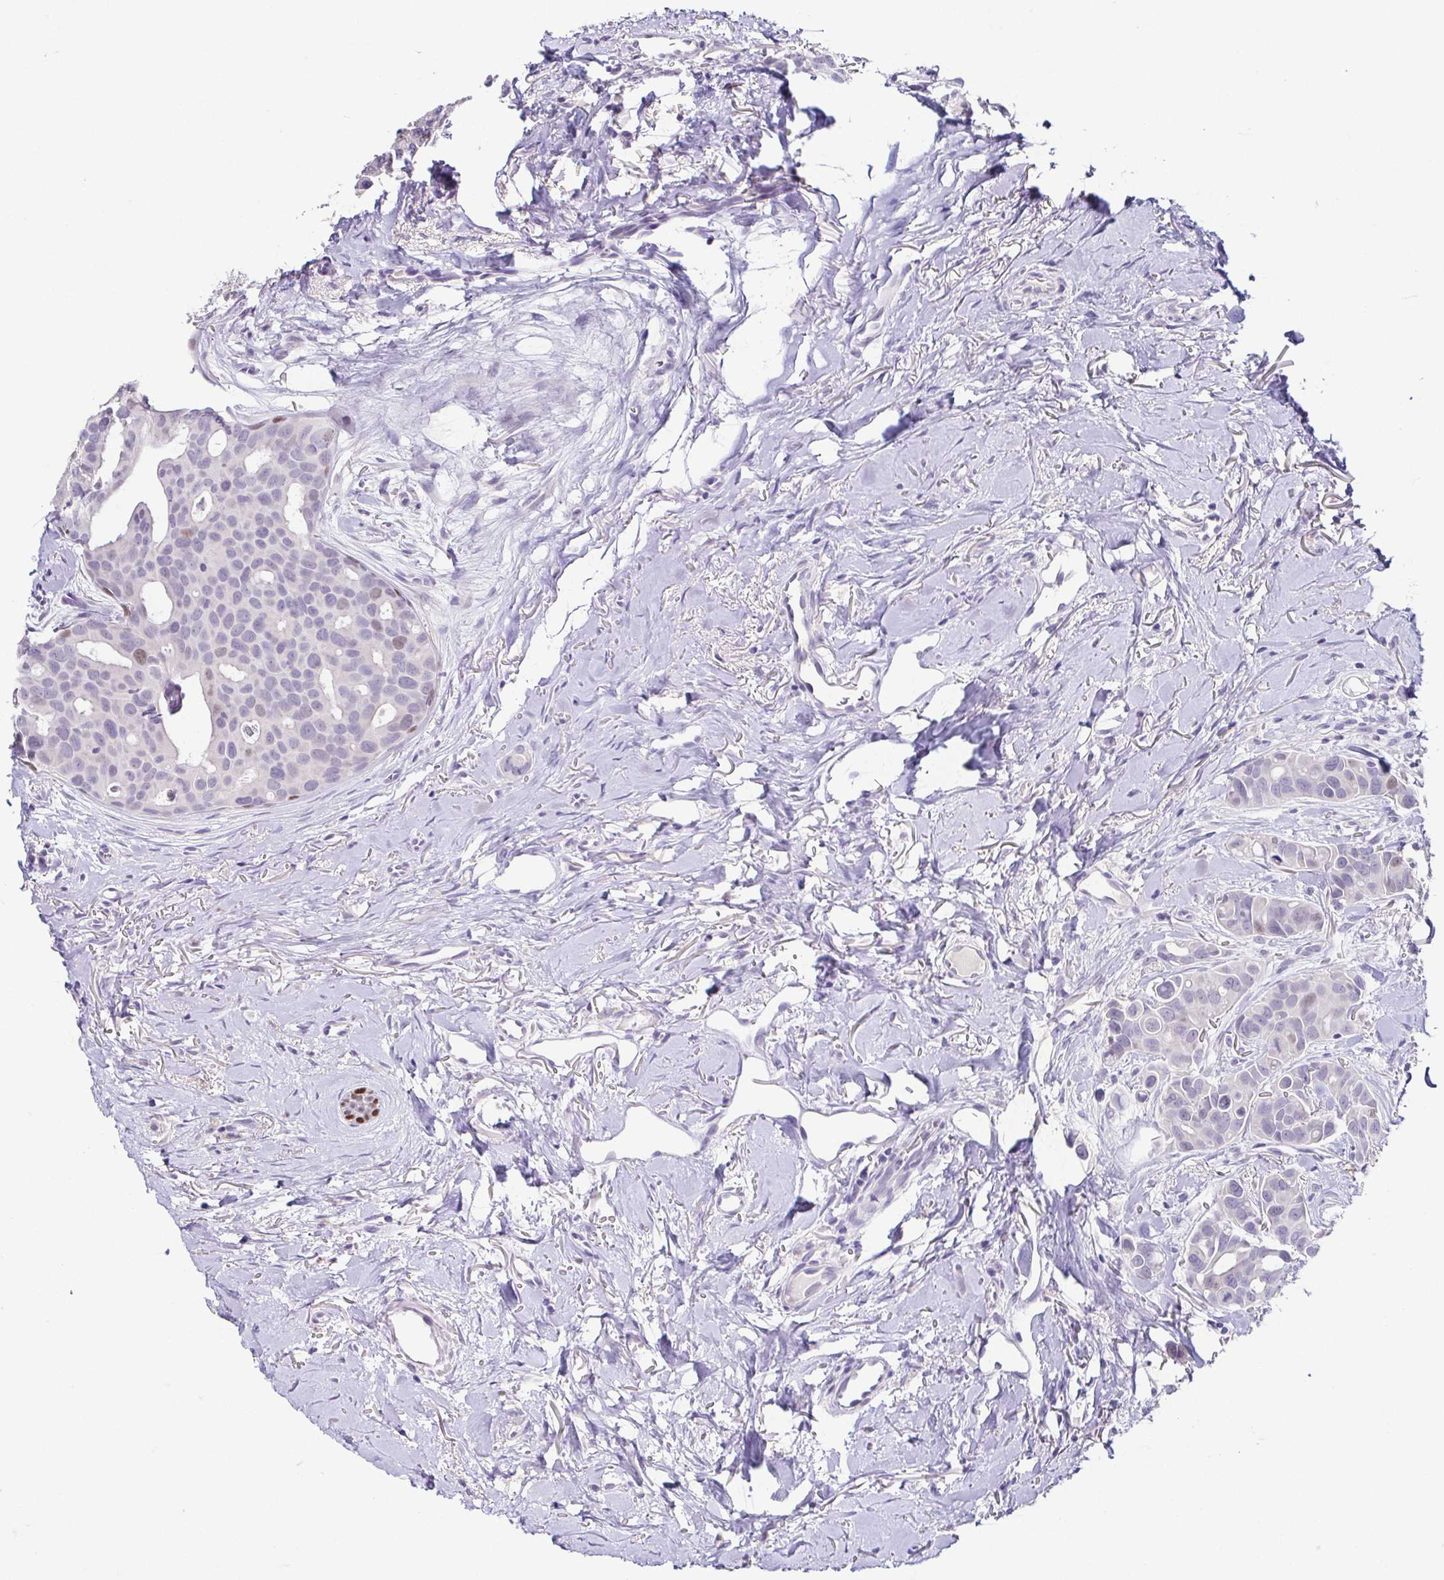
{"staining": {"intensity": "weak", "quantity": "<25%", "location": "nuclear"}, "tissue": "breast cancer", "cell_type": "Tumor cells", "image_type": "cancer", "snomed": [{"axis": "morphology", "description": "Duct carcinoma"}, {"axis": "topography", "description": "Breast"}], "caption": "Tumor cells show no significant positivity in breast cancer. (Brightfield microscopy of DAB (3,3'-diaminobenzidine) immunohistochemistry at high magnification).", "gene": "TP73", "patient": {"sex": "female", "age": 54}}